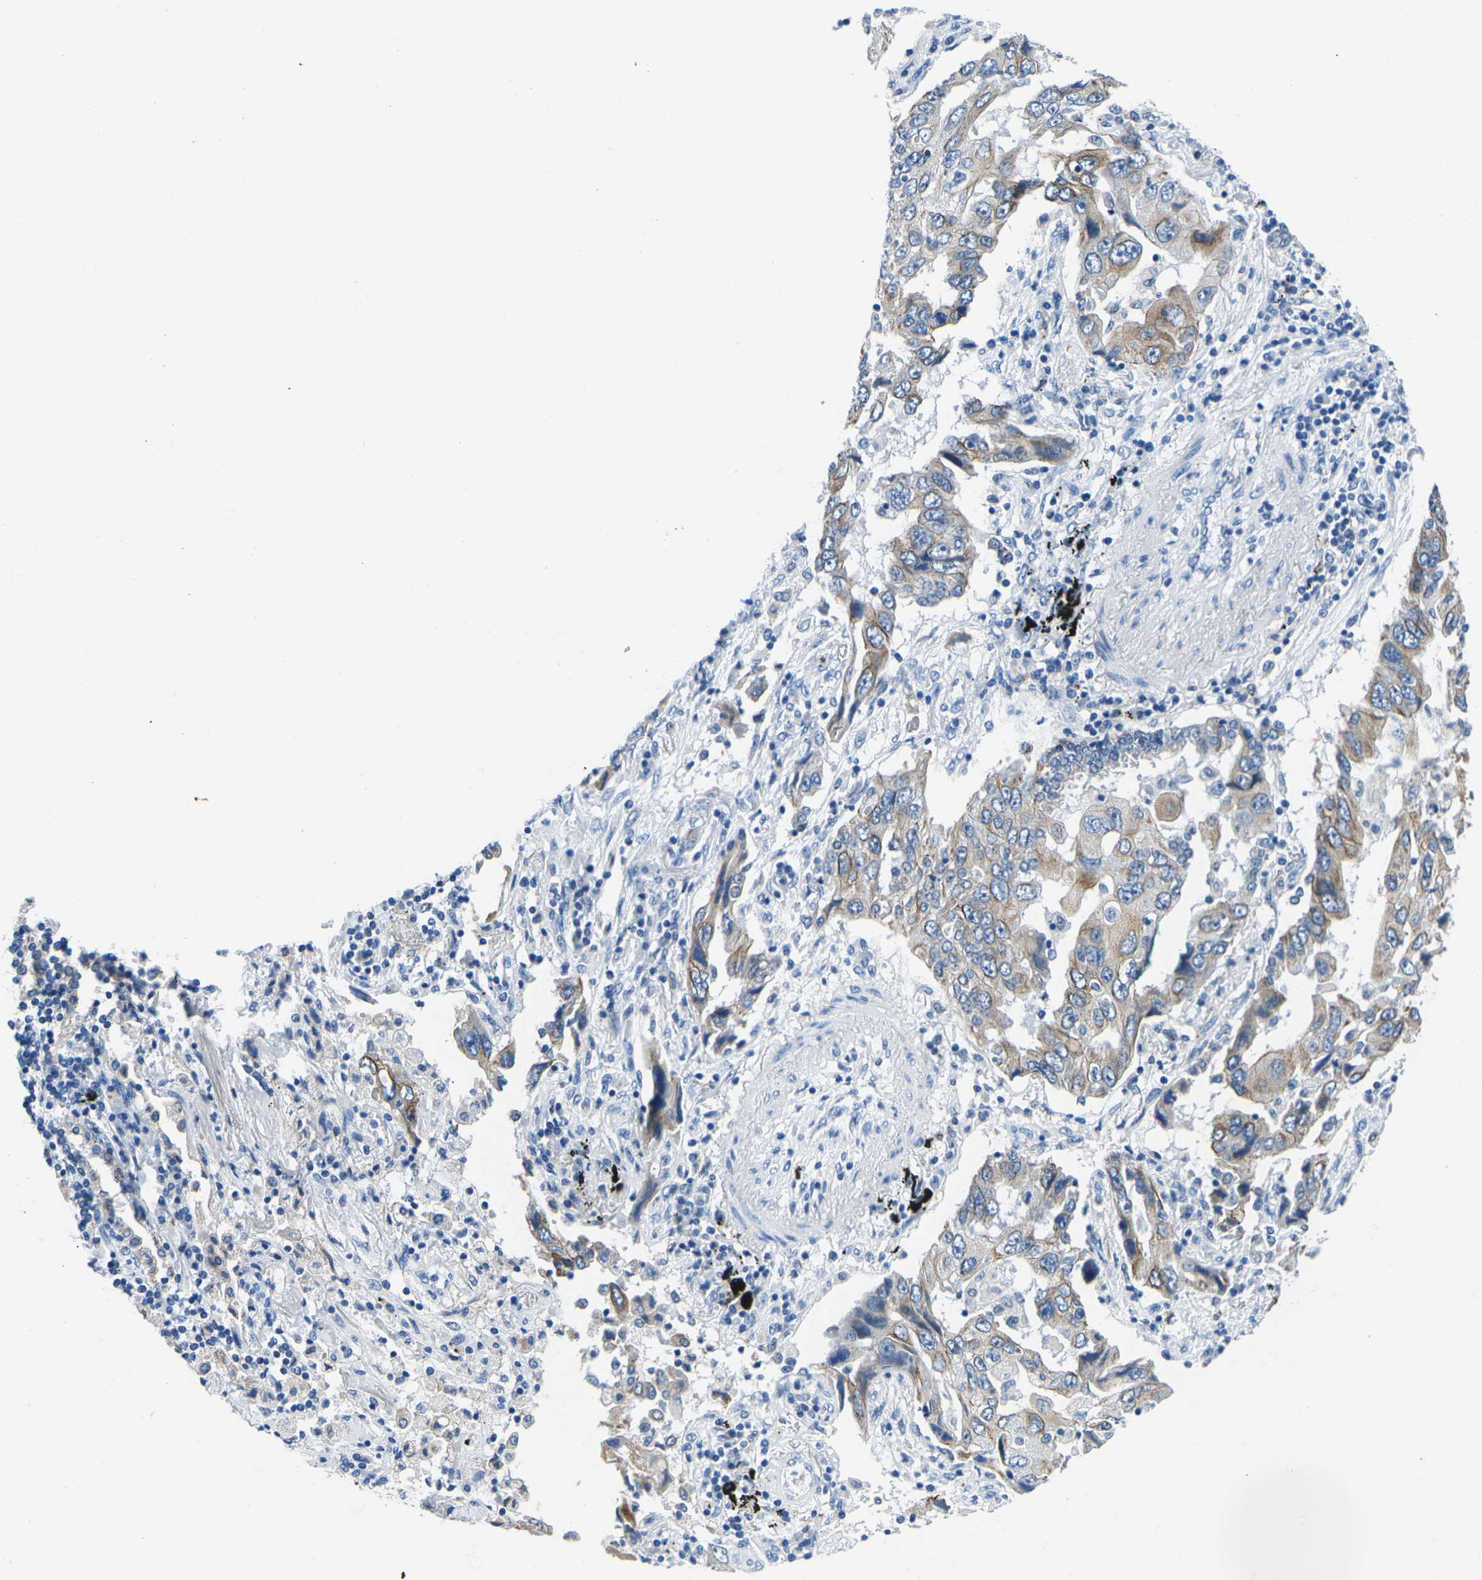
{"staining": {"intensity": "weak", "quantity": "25%-75%", "location": "cytoplasmic/membranous"}, "tissue": "lung cancer", "cell_type": "Tumor cells", "image_type": "cancer", "snomed": [{"axis": "morphology", "description": "Adenocarcinoma, NOS"}, {"axis": "topography", "description": "Lung"}], "caption": "Lung adenocarcinoma stained for a protein shows weak cytoplasmic/membranous positivity in tumor cells. (DAB IHC with brightfield microscopy, high magnification).", "gene": "TM6SF1", "patient": {"sex": "female", "age": 65}}